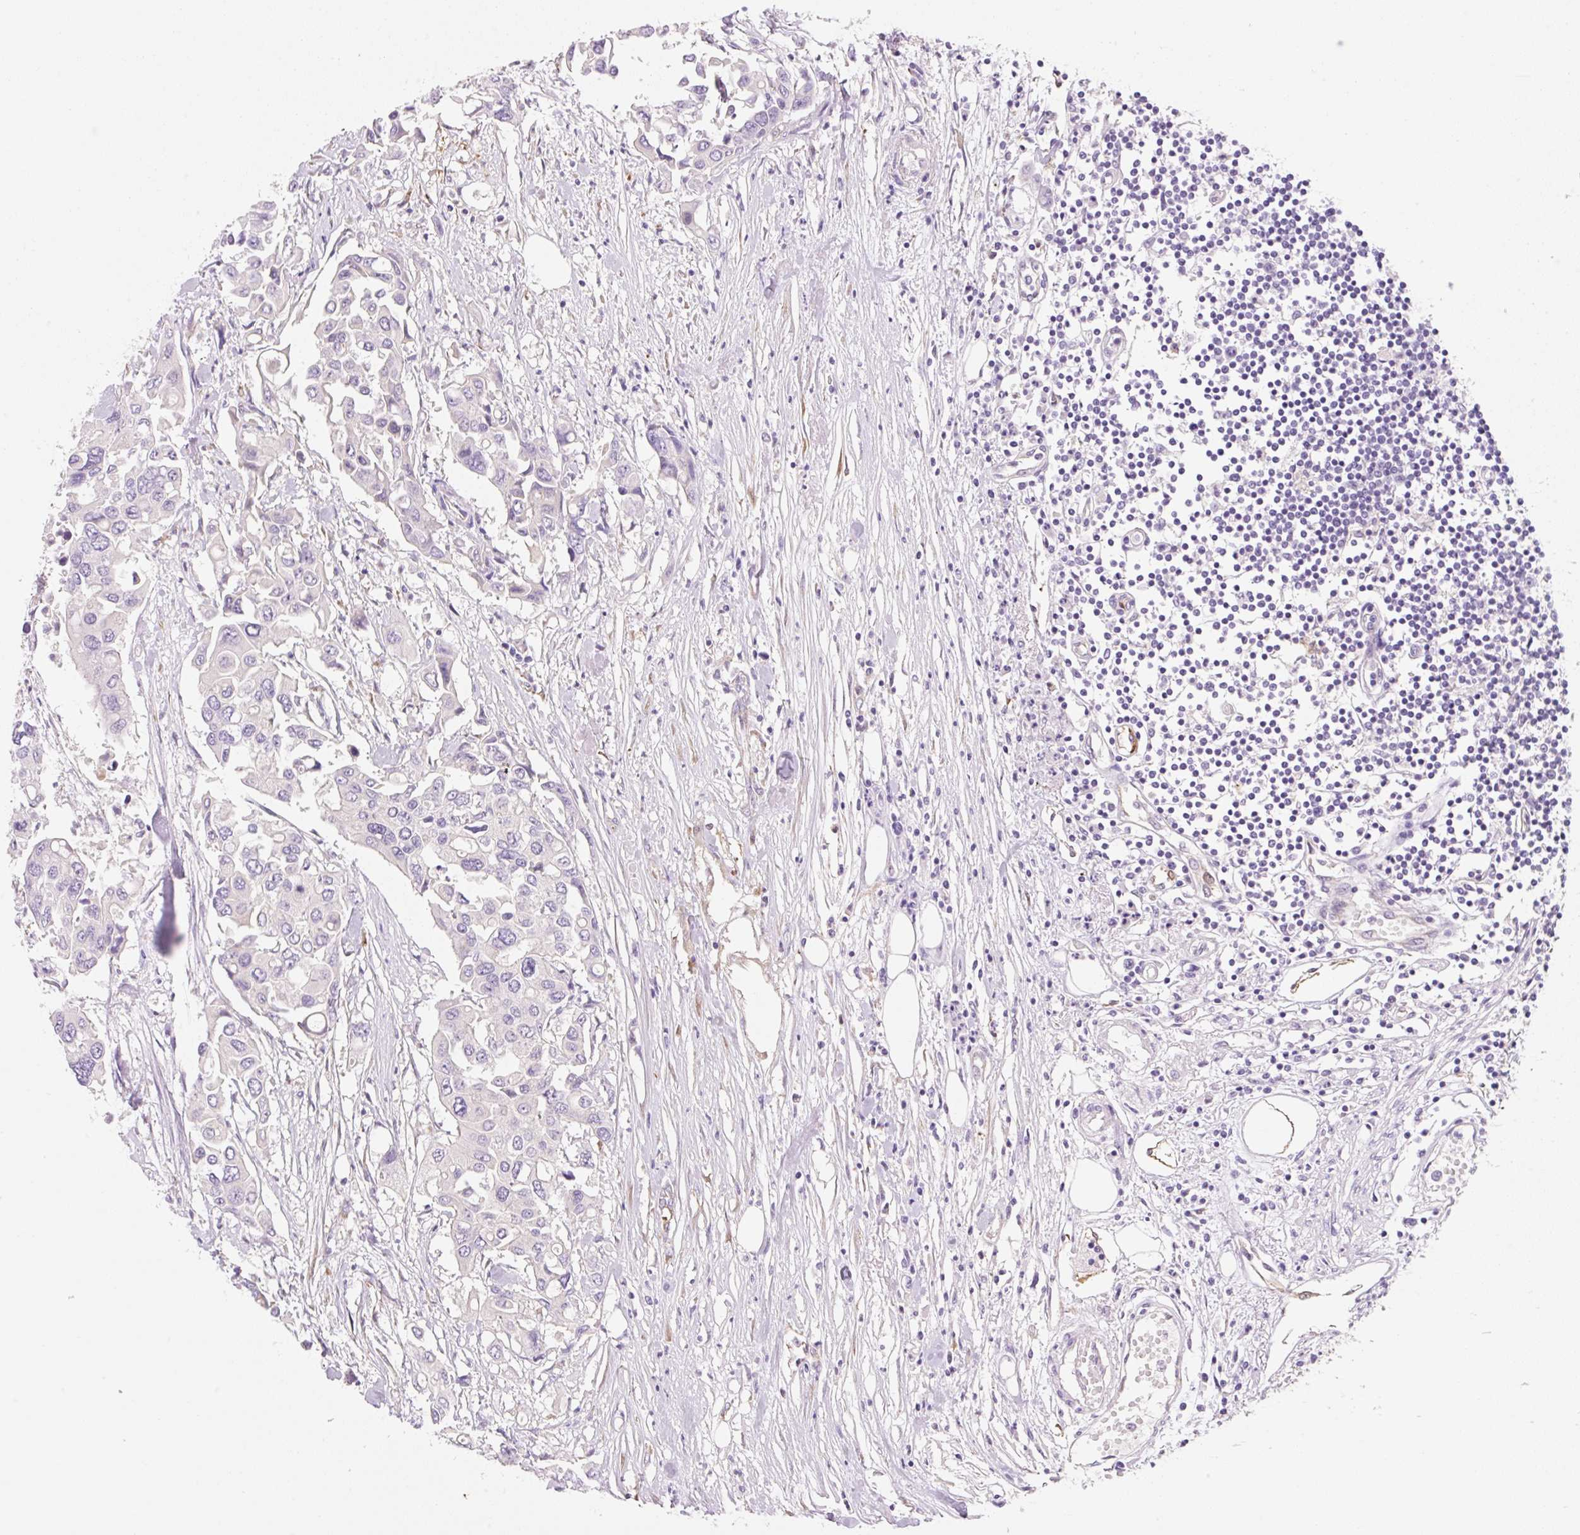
{"staining": {"intensity": "negative", "quantity": "none", "location": "none"}, "tissue": "colorectal cancer", "cell_type": "Tumor cells", "image_type": "cancer", "snomed": [{"axis": "morphology", "description": "Adenocarcinoma, NOS"}, {"axis": "topography", "description": "Colon"}], "caption": "Human colorectal adenocarcinoma stained for a protein using immunohistochemistry (IHC) displays no expression in tumor cells.", "gene": "FABP5", "patient": {"sex": "male", "age": 77}}